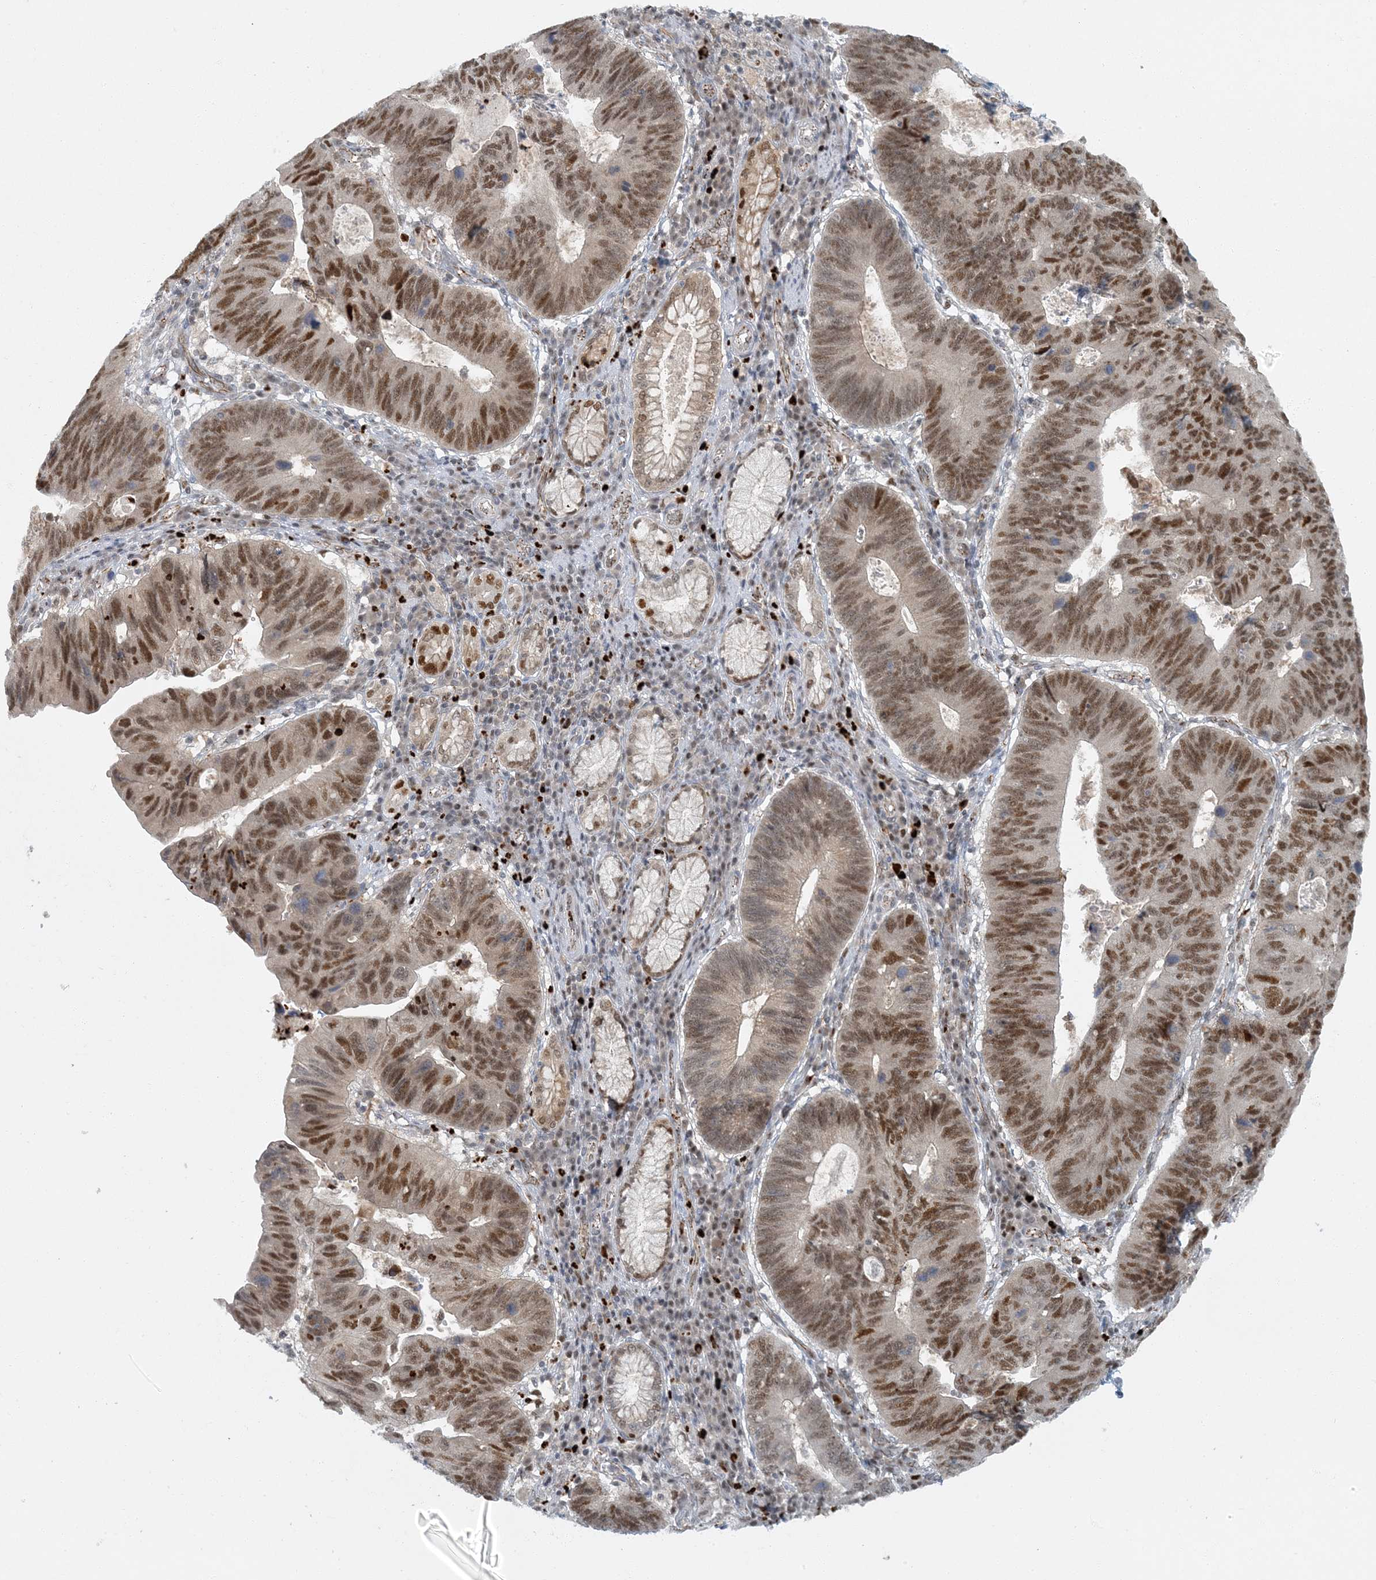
{"staining": {"intensity": "strong", "quantity": ">75%", "location": "nuclear"}, "tissue": "stomach cancer", "cell_type": "Tumor cells", "image_type": "cancer", "snomed": [{"axis": "morphology", "description": "Adenocarcinoma, NOS"}, {"axis": "topography", "description": "Stomach"}], "caption": "Protein staining of stomach cancer tissue reveals strong nuclear positivity in about >75% of tumor cells.", "gene": "AK9", "patient": {"sex": "male", "age": 59}}